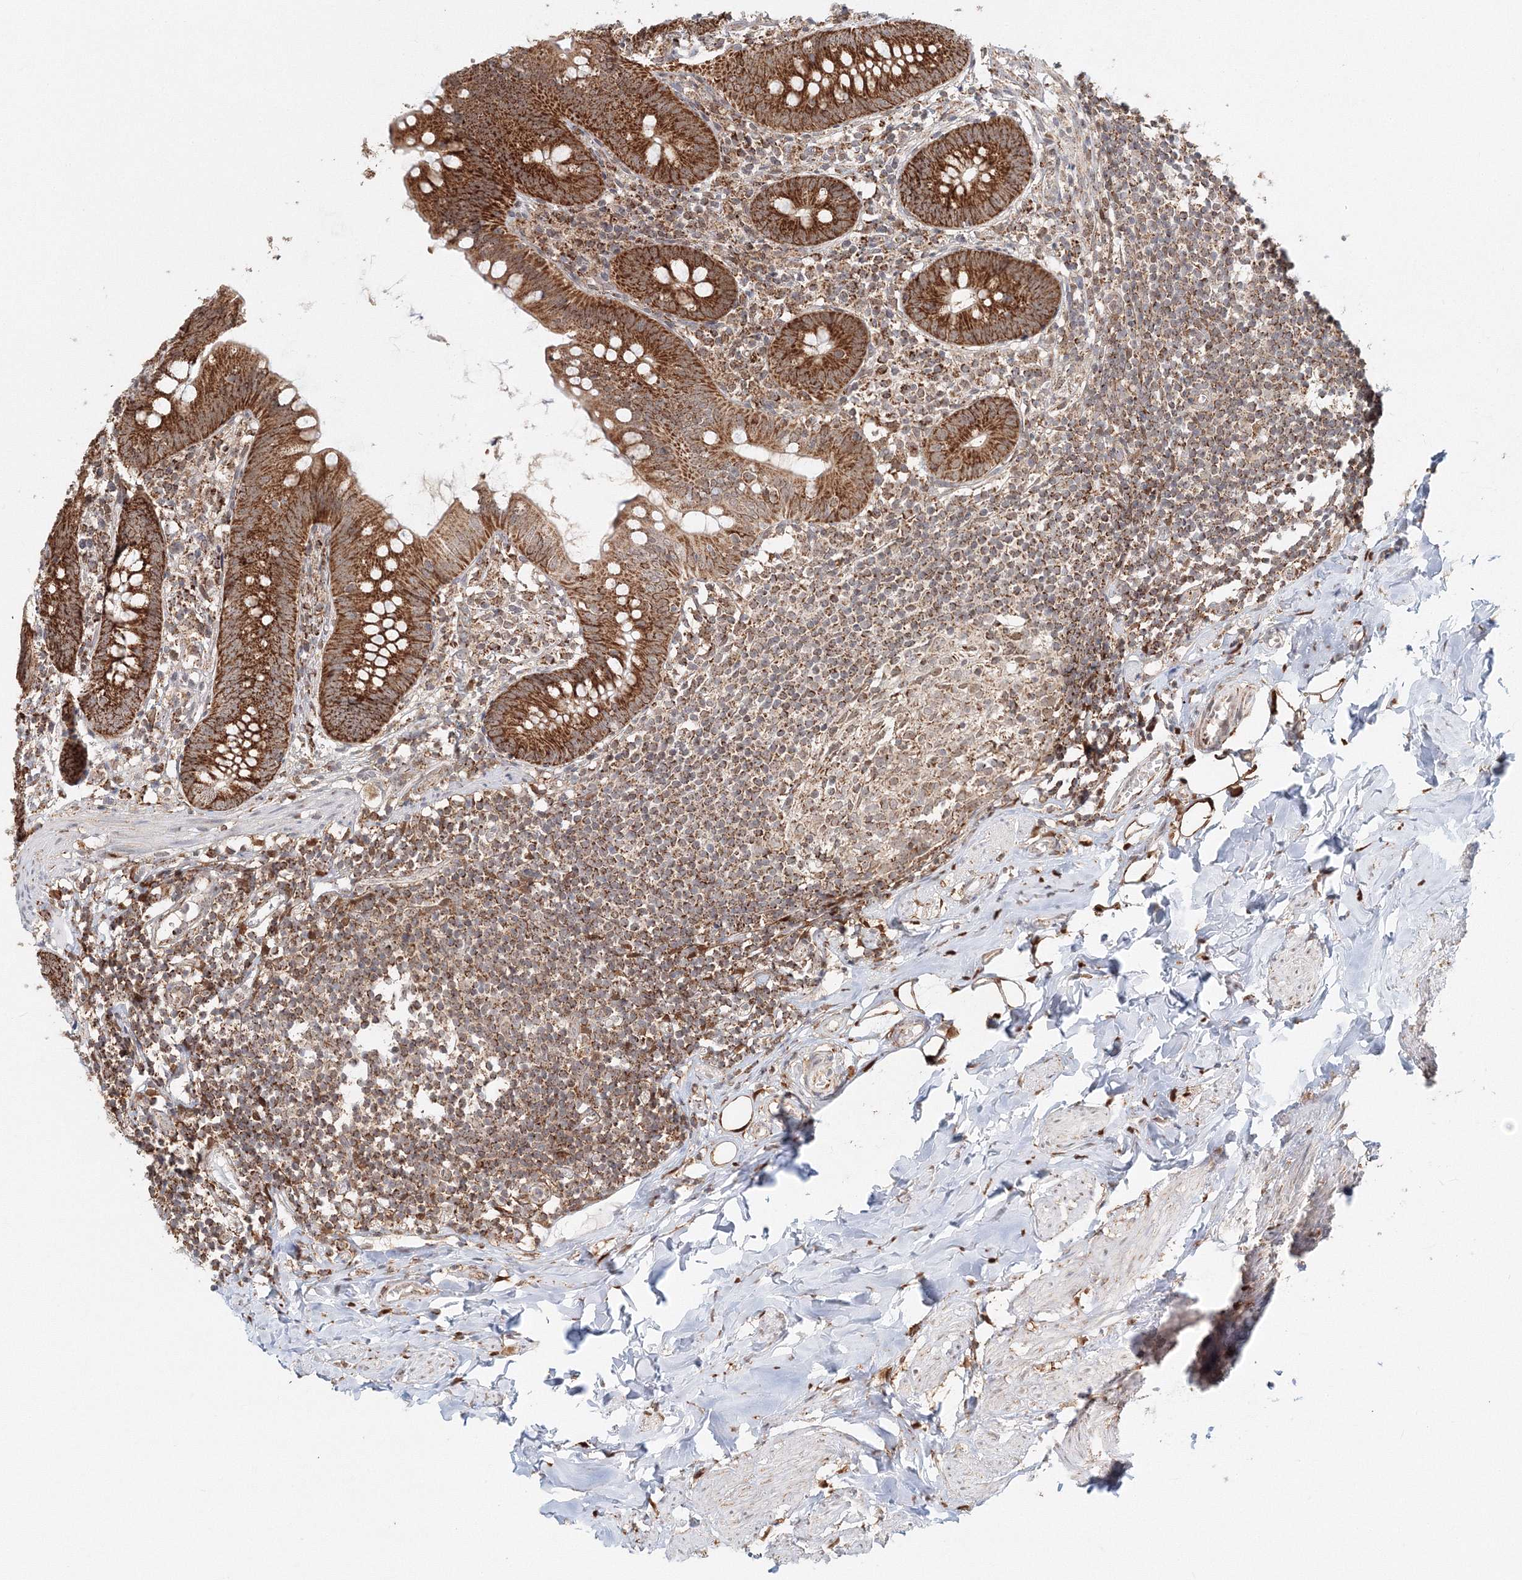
{"staining": {"intensity": "strong", "quantity": ">75%", "location": "cytoplasmic/membranous"}, "tissue": "appendix", "cell_type": "Glandular cells", "image_type": "normal", "snomed": [{"axis": "morphology", "description": "Normal tissue, NOS"}, {"axis": "topography", "description": "Appendix"}], "caption": "Strong cytoplasmic/membranous positivity for a protein is identified in about >75% of glandular cells of normal appendix using IHC.", "gene": "PSMD6", "patient": {"sex": "female", "age": 62}}